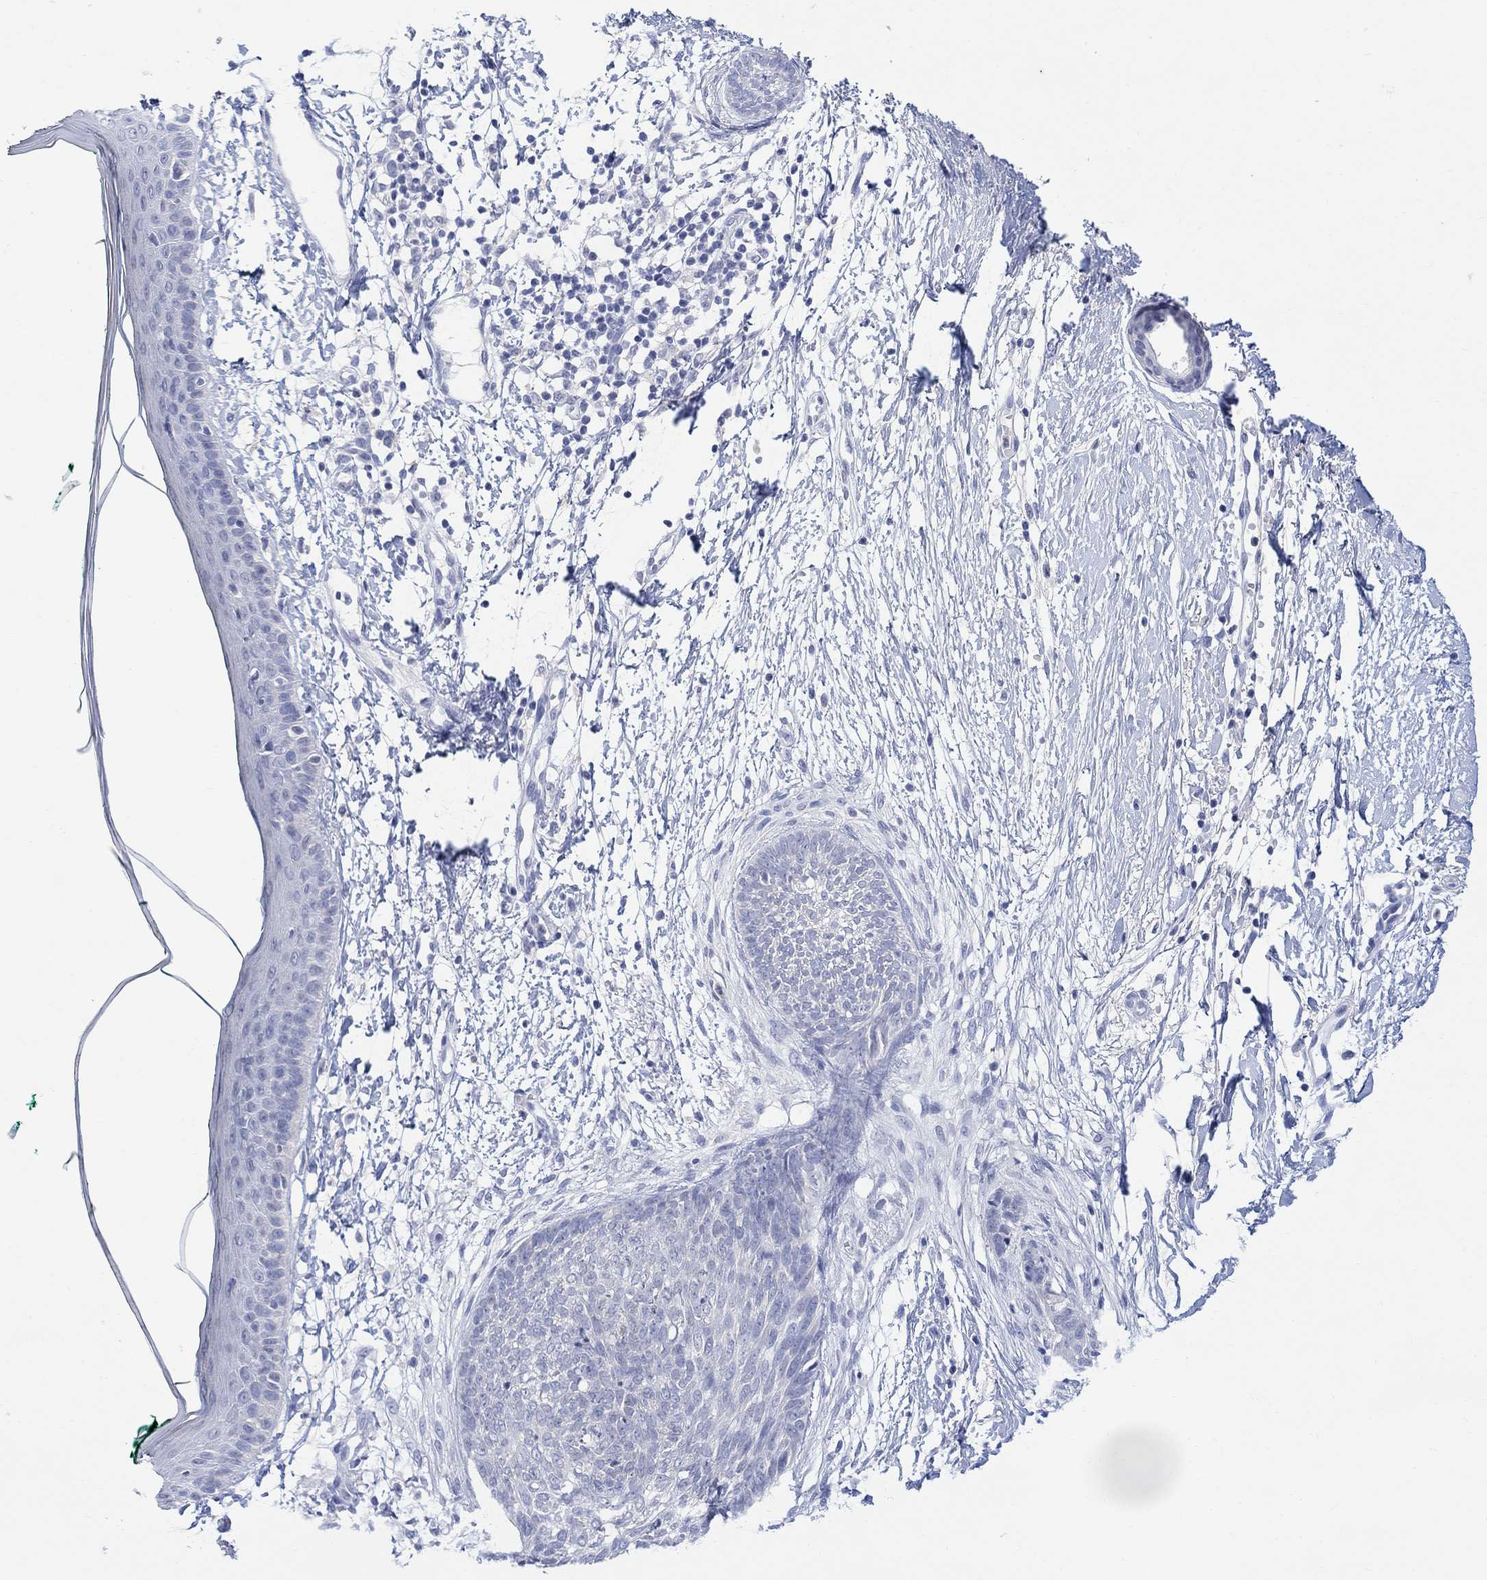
{"staining": {"intensity": "negative", "quantity": "none", "location": "none"}, "tissue": "skin cancer", "cell_type": "Tumor cells", "image_type": "cancer", "snomed": [{"axis": "morphology", "description": "Normal tissue, NOS"}, {"axis": "morphology", "description": "Basal cell carcinoma"}, {"axis": "topography", "description": "Skin"}], "caption": "A micrograph of skin cancer stained for a protein reveals no brown staining in tumor cells.", "gene": "FBP2", "patient": {"sex": "male", "age": 84}}